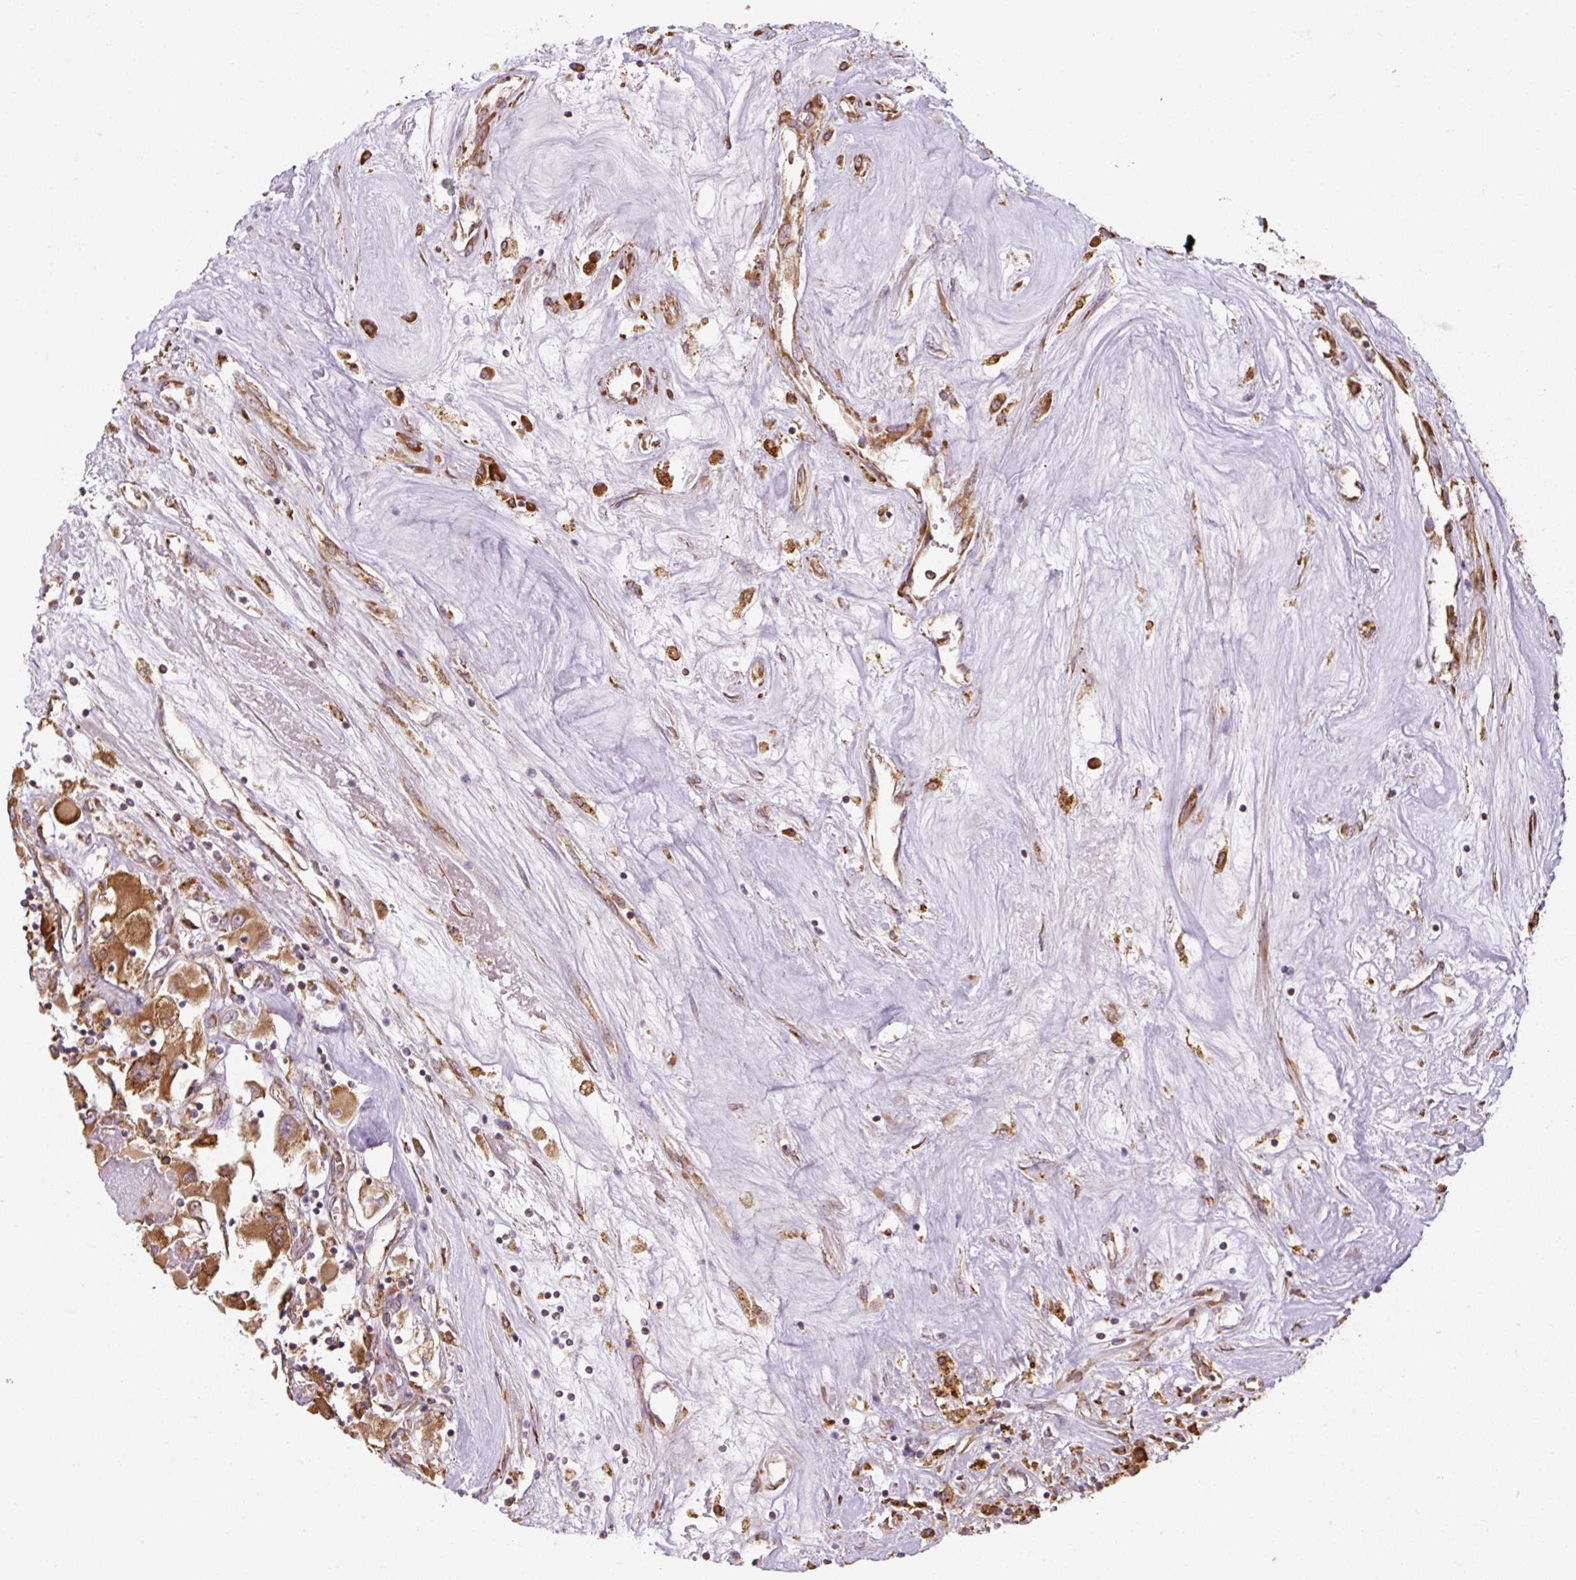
{"staining": {"intensity": "strong", "quantity": ">75%", "location": "cytoplasmic/membranous"}, "tissue": "renal cancer", "cell_type": "Tumor cells", "image_type": "cancer", "snomed": [{"axis": "morphology", "description": "Adenocarcinoma, NOS"}, {"axis": "topography", "description": "Kidney"}], "caption": "Renal cancer stained for a protein shows strong cytoplasmic/membranous positivity in tumor cells.", "gene": "PRKCSH", "patient": {"sex": "female", "age": 52}}